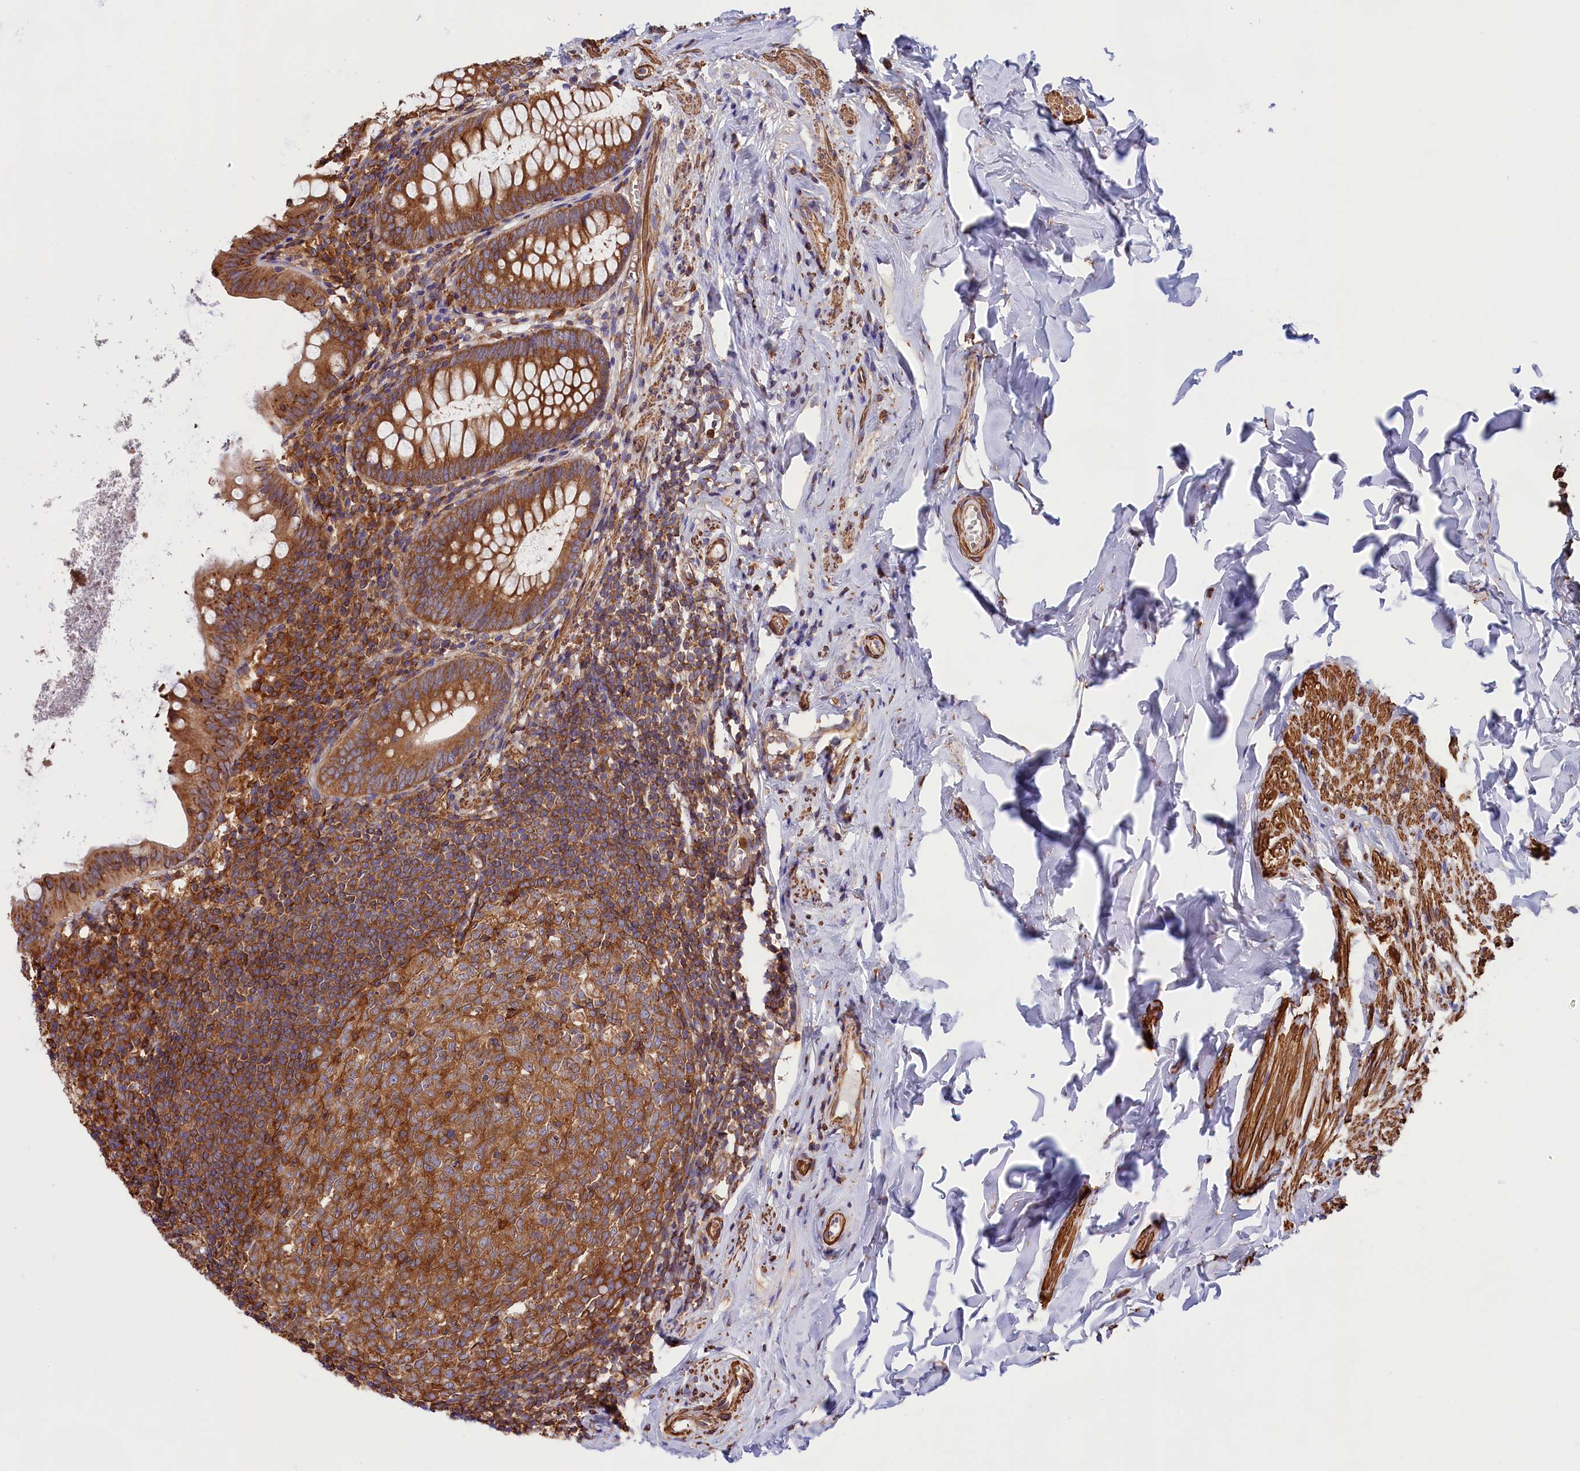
{"staining": {"intensity": "strong", "quantity": ">75%", "location": "cytoplasmic/membranous"}, "tissue": "appendix", "cell_type": "Glandular cells", "image_type": "normal", "snomed": [{"axis": "morphology", "description": "Normal tissue, NOS"}, {"axis": "topography", "description": "Appendix"}], "caption": "The immunohistochemical stain shows strong cytoplasmic/membranous staining in glandular cells of unremarkable appendix. (DAB (3,3'-diaminobenzidine) = brown stain, brightfield microscopy at high magnification).", "gene": "GYS1", "patient": {"sex": "female", "age": 51}}